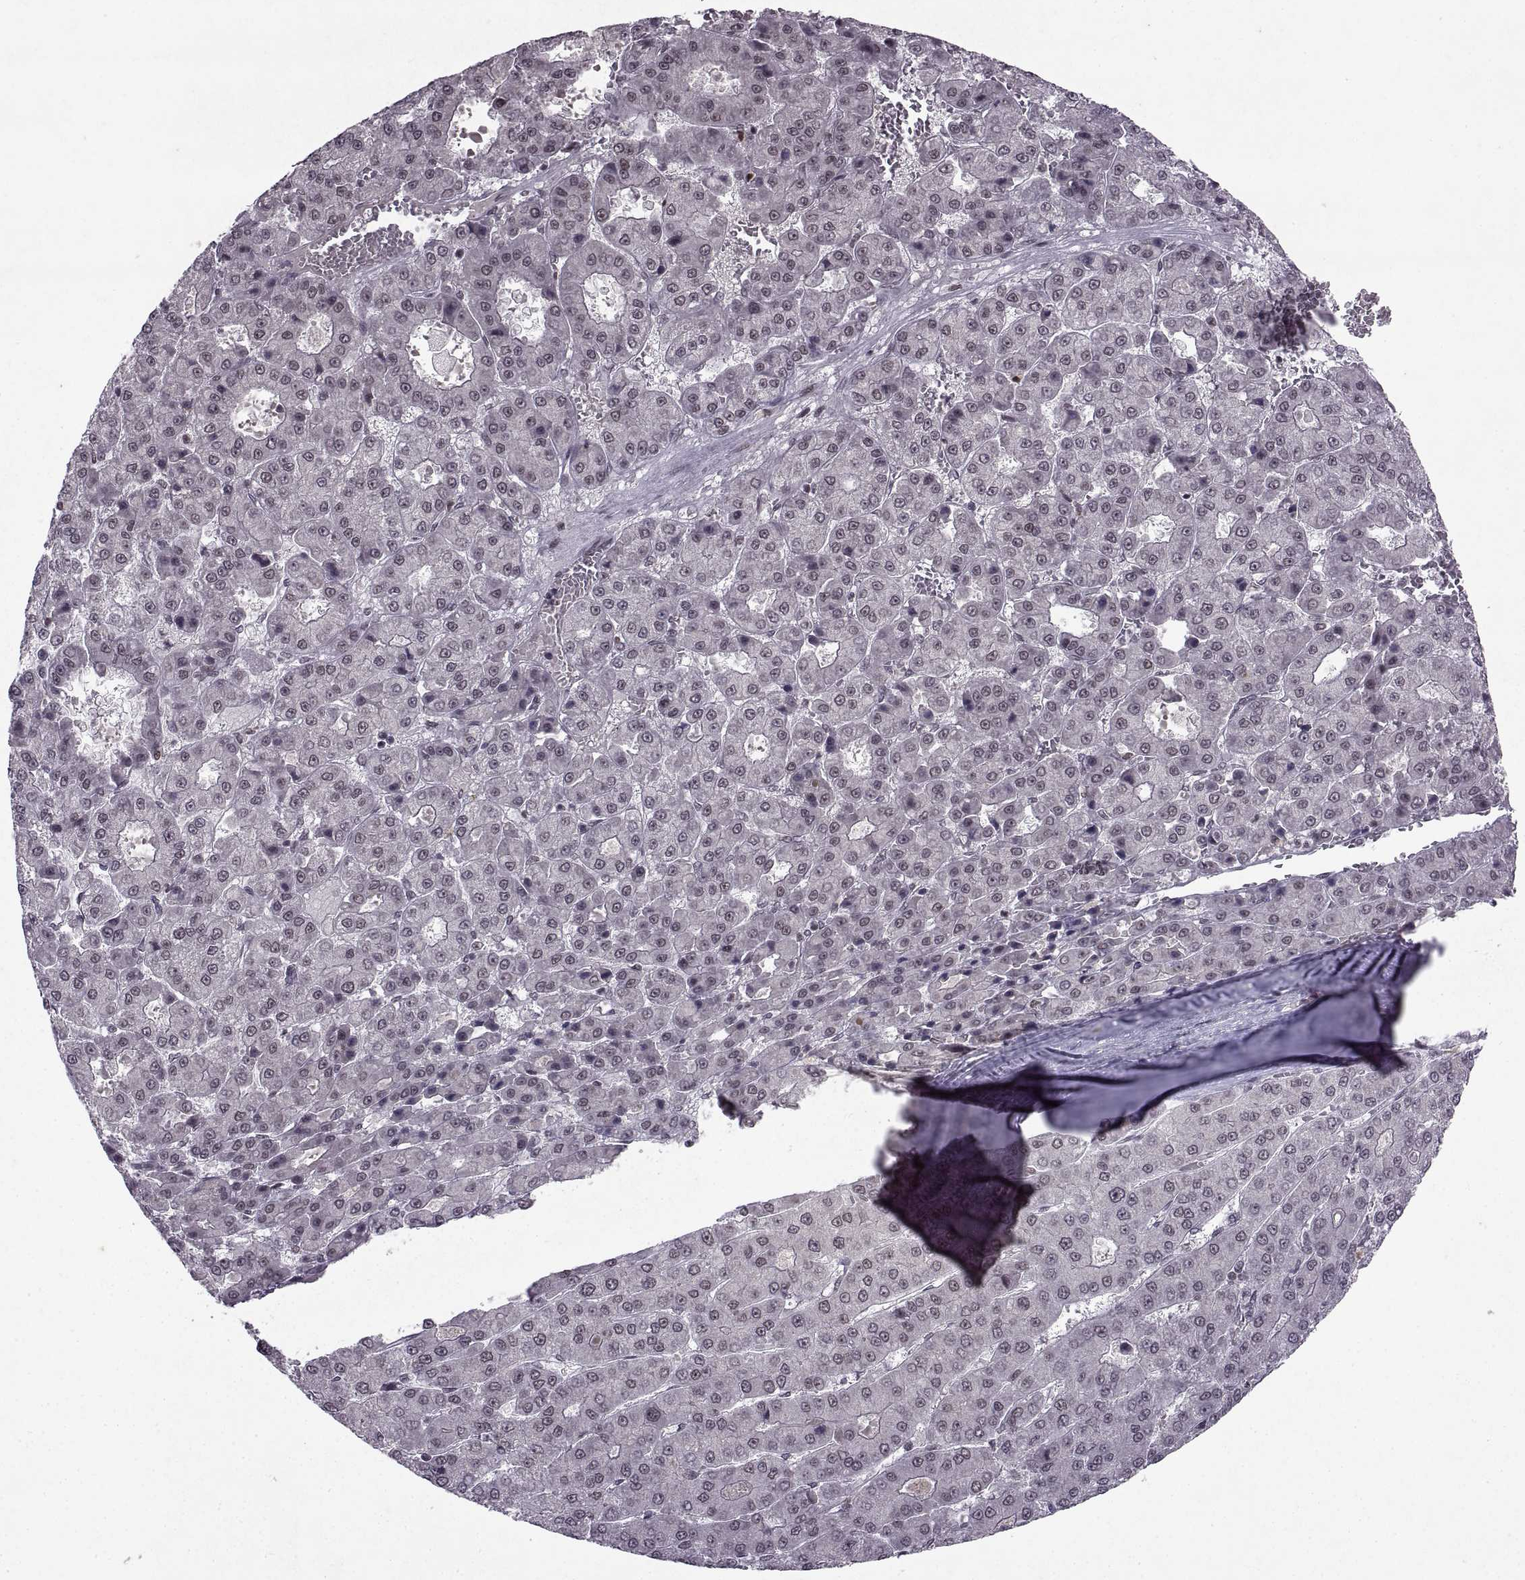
{"staining": {"intensity": "weak", "quantity": ">75%", "location": "nuclear"}, "tissue": "liver cancer", "cell_type": "Tumor cells", "image_type": "cancer", "snomed": [{"axis": "morphology", "description": "Carcinoma, Hepatocellular, NOS"}, {"axis": "topography", "description": "Liver"}], "caption": "Liver cancer (hepatocellular carcinoma) stained with DAB (3,3'-diaminobenzidine) IHC reveals low levels of weak nuclear staining in about >75% of tumor cells.", "gene": "MT1E", "patient": {"sex": "male", "age": 70}}